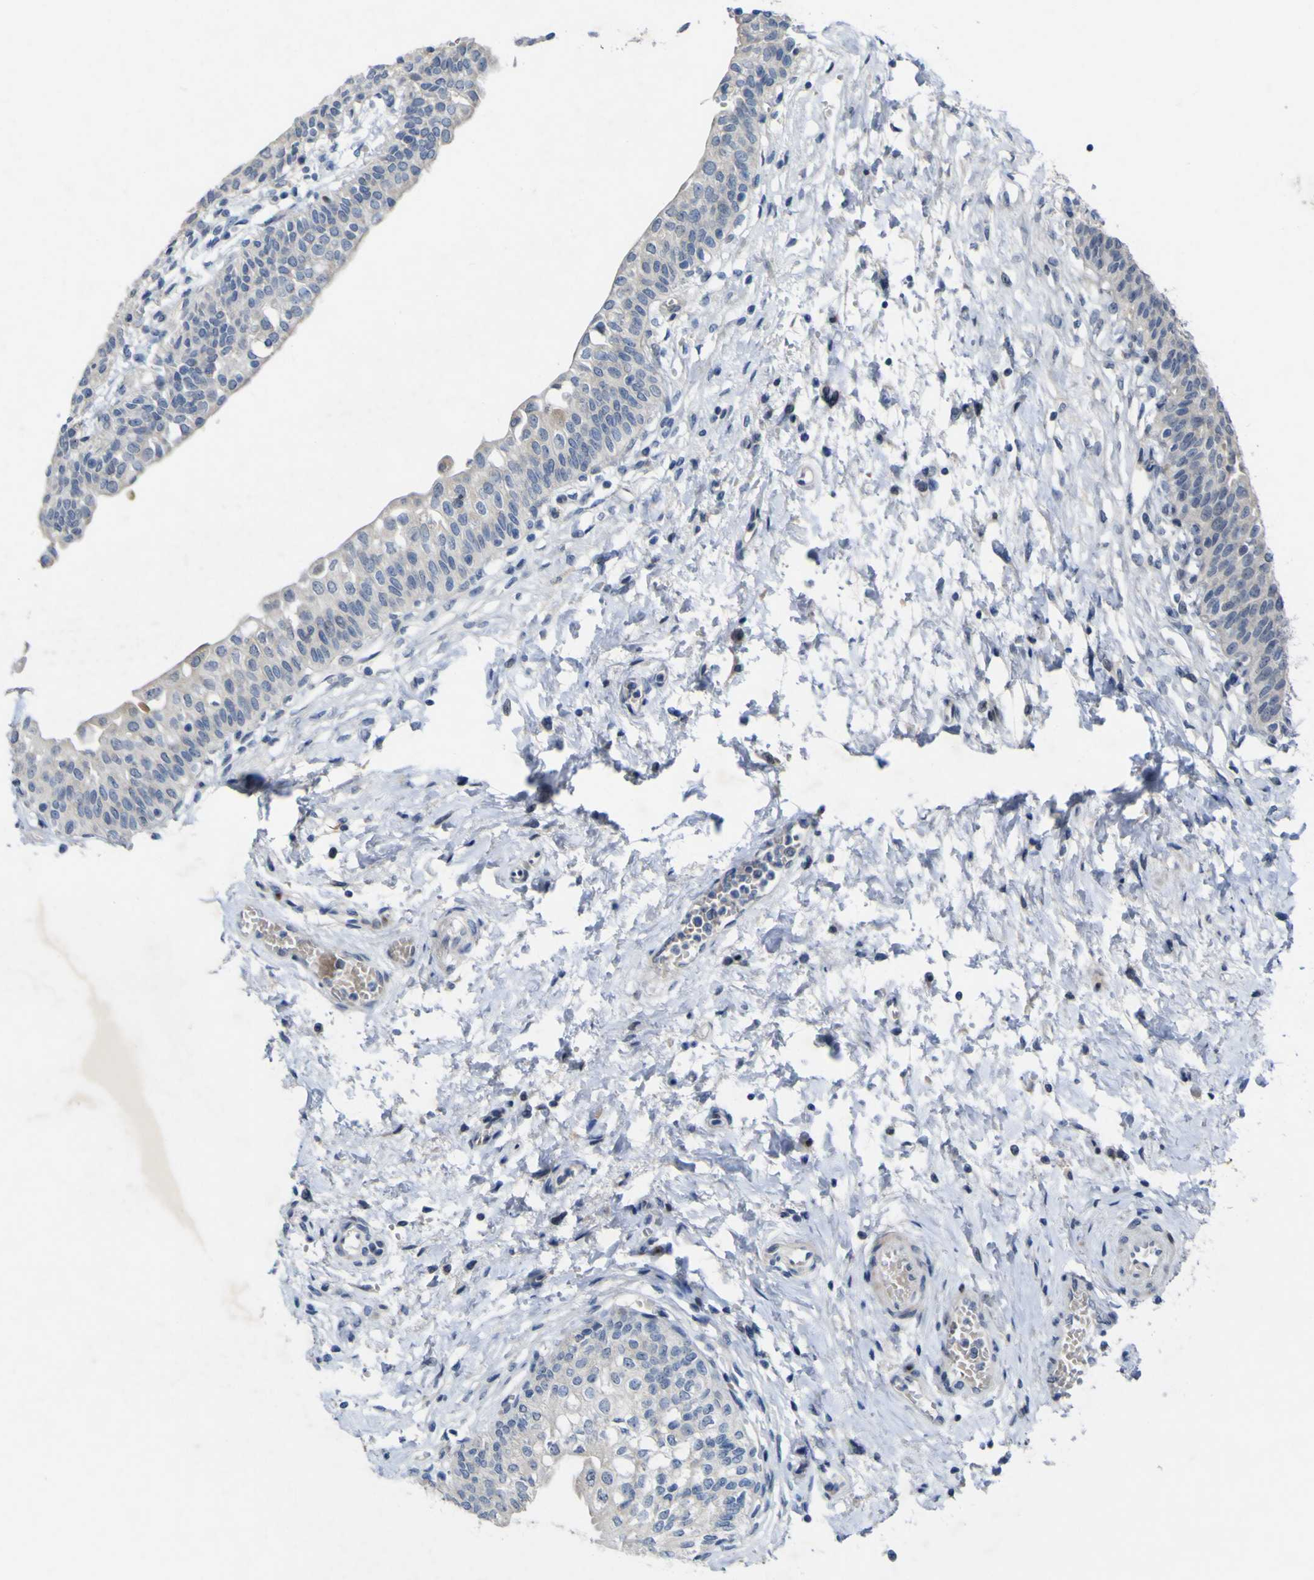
{"staining": {"intensity": "negative", "quantity": "none", "location": "none"}, "tissue": "urinary bladder", "cell_type": "Urothelial cells", "image_type": "normal", "snomed": [{"axis": "morphology", "description": "Normal tissue, NOS"}, {"axis": "topography", "description": "Urinary bladder"}], "caption": "Immunohistochemistry micrograph of unremarkable human urinary bladder stained for a protein (brown), which demonstrates no expression in urothelial cells.", "gene": "NAV1", "patient": {"sex": "male", "age": 55}}